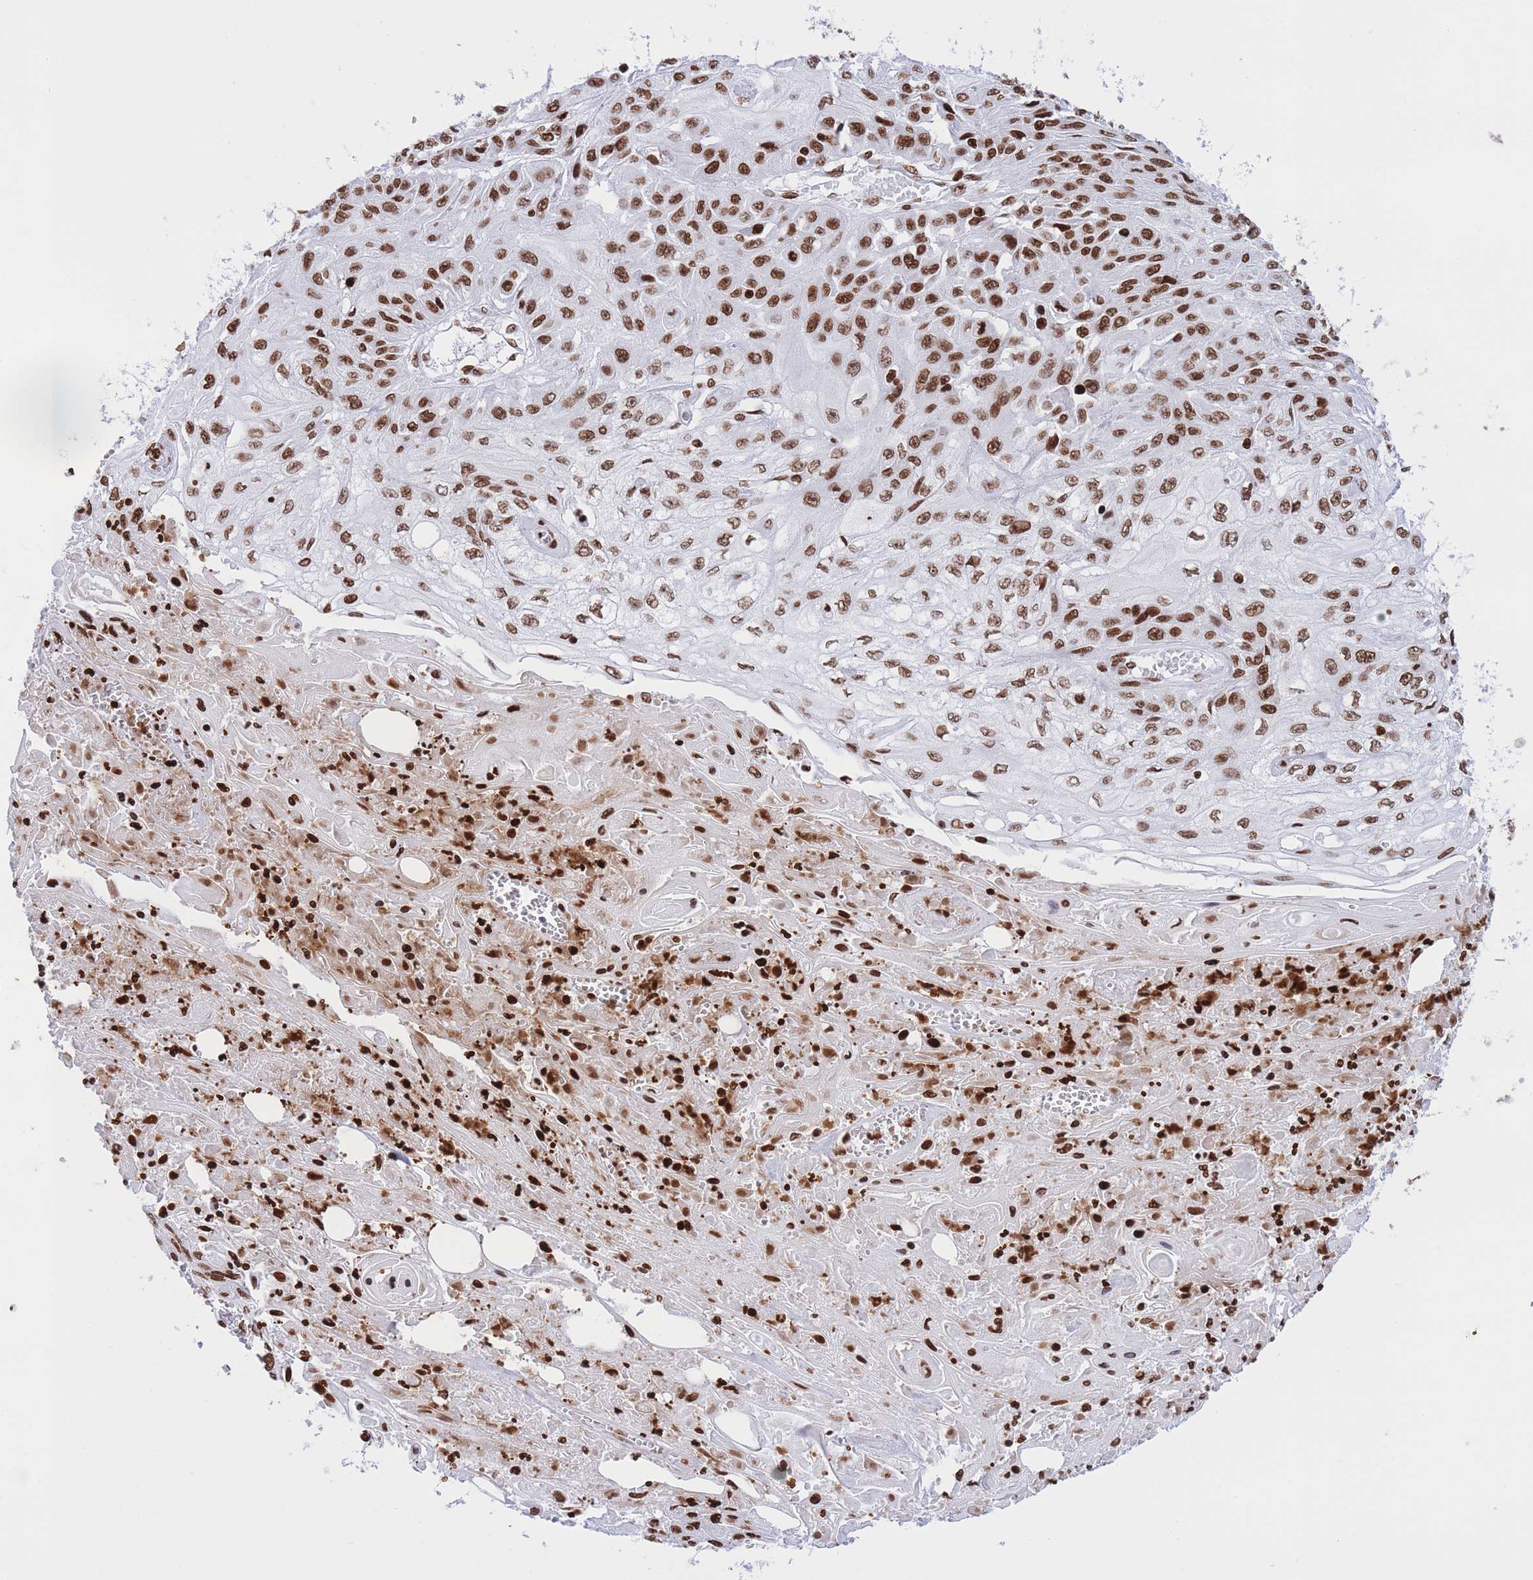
{"staining": {"intensity": "strong", "quantity": ">75%", "location": "nuclear"}, "tissue": "skin cancer", "cell_type": "Tumor cells", "image_type": "cancer", "snomed": [{"axis": "morphology", "description": "Squamous cell carcinoma, NOS"}, {"axis": "morphology", "description": "Squamous cell carcinoma, metastatic, NOS"}, {"axis": "topography", "description": "Skin"}, {"axis": "topography", "description": "Lymph node"}], "caption": "Immunohistochemistry (IHC) micrograph of neoplastic tissue: human metastatic squamous cell carcinoma (skin) stained using immunohistochemistry (IHC) displays high levels of strong protein expression localized specifically in the nuclear of tumor cells, appearing as a nuclear brown color.", "gene": "H2BC11", "patient": {"sex": "male", "age": 75}}